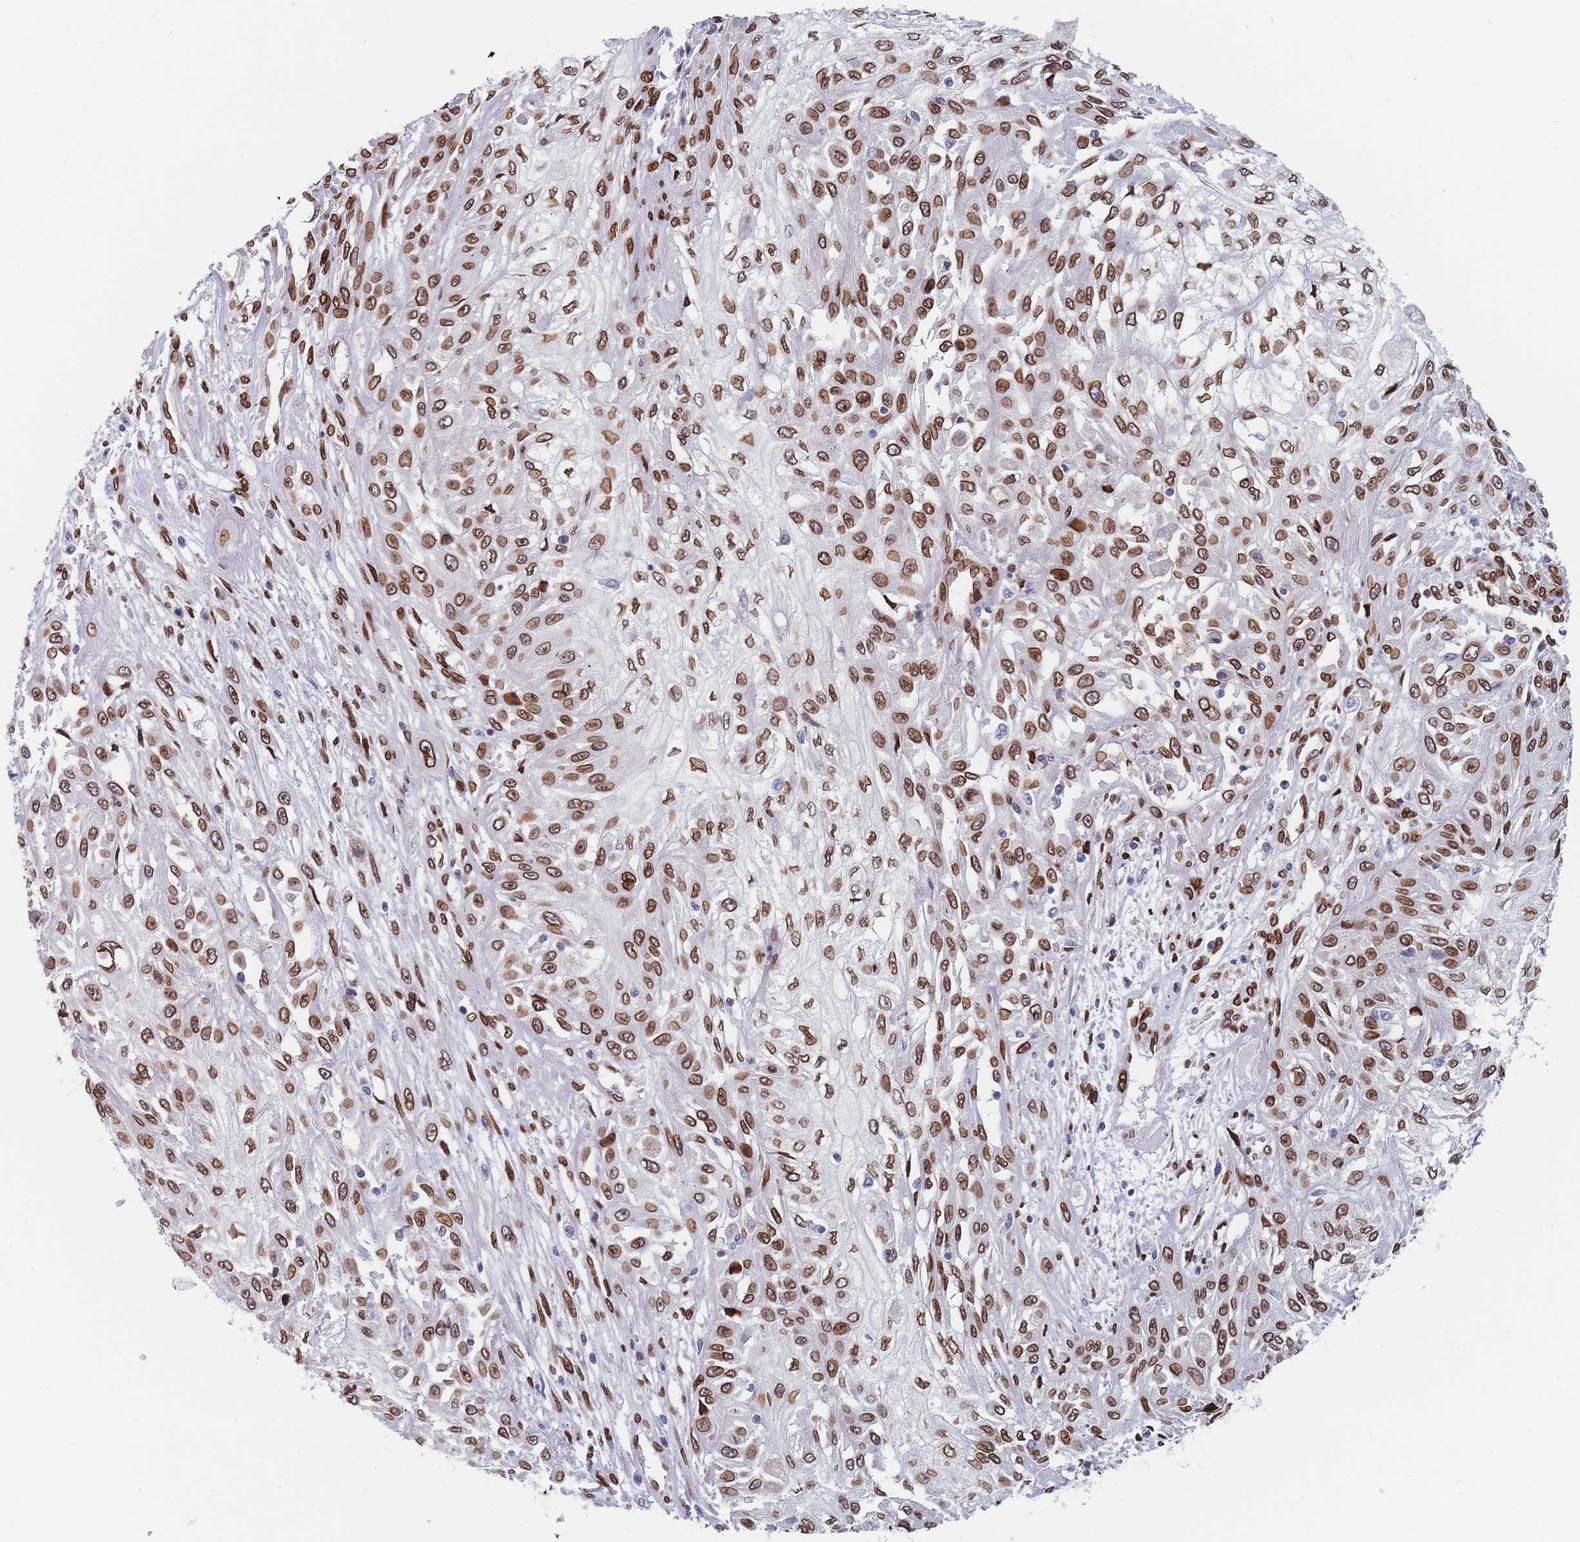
{"staining": {"intensity": "strong", "quantity": ">75%", "location": "cytoplasmic/membranous,nuclear"}, "tissue": "skin cancer", "cell_type": "Tumor cells", "image_type": "cancer", "snomed": [{"axis": "morphology", "description": "Squamous cell carcinoma, NOS"}, {"axis": "morphology", "description": "Squamous cell carcinoma, metastatic, NOS"}, {"axis": "topography", "description": "Skin"}, {"axis": "topography", "description": "Lymph node"}], "caption": "Brown immunohistochemical staining in skin cancer shows strong cytoplasmic/membranous and nuclear expression in approximately >75% of tumor cells.", "gene": "ZBTB1", "patient": {"sex": "male", "age": 75}}